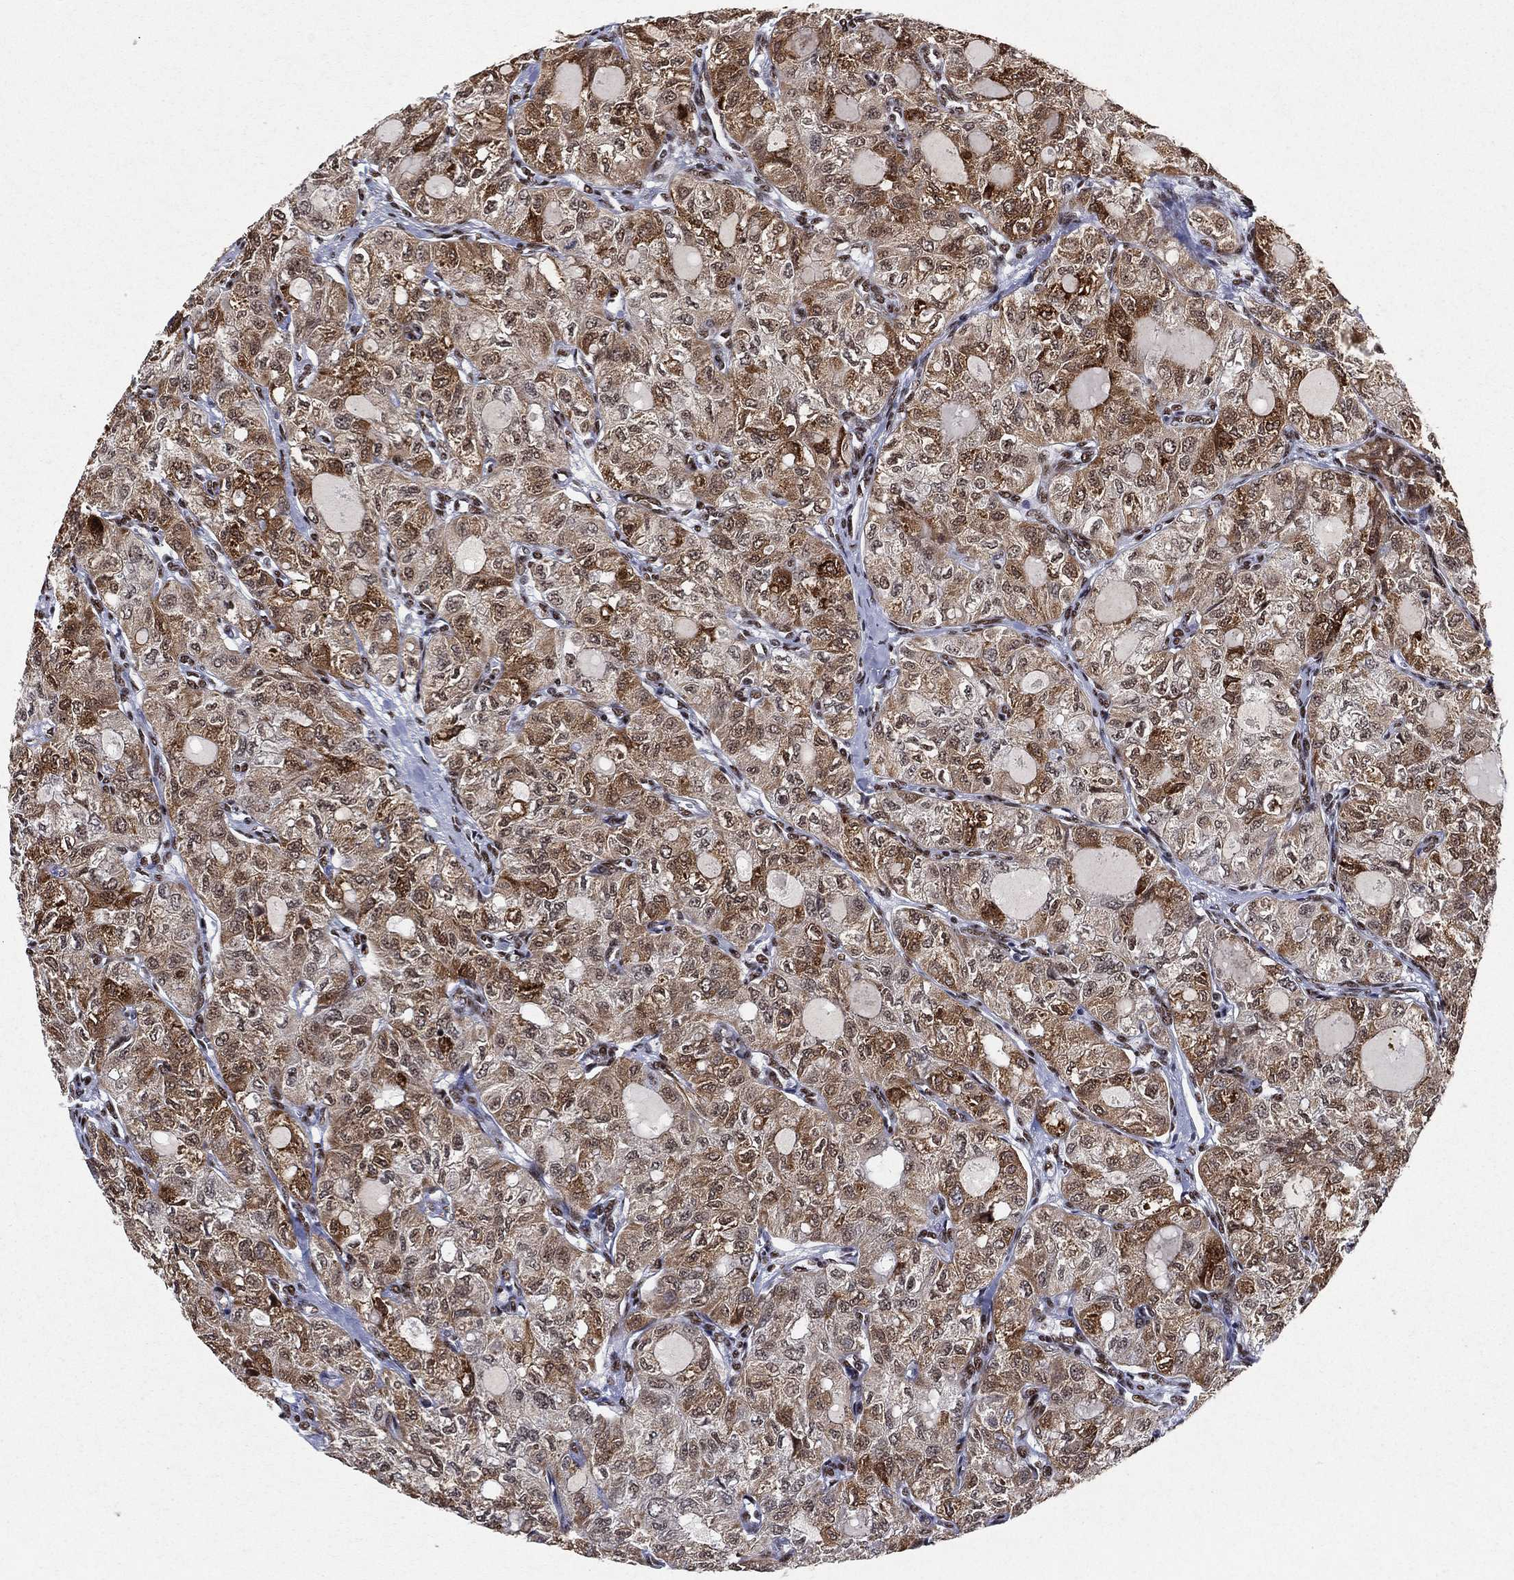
{"staining": {"intensity": "moderate", "quantity": ">75%", "location": "nuclear"}, "tissue": "thyroid cancer", "cell_type": "Tumor cells", "image_type": "cancer", "snomed": [{"axis": "morphology", "description": "Follicular adenoma carcinoma, NOS"}, {"axis": "topography", "description": "Thyroid gland"}], "caption": "An immunohistochemistry (IHC) image of tumor tissue is shown. Protein staining in brown labels moderate nuclear positivity in thyroid cancer within tumor cells.", "gene": "DDX27", "patient": {"sex": "male", "age": 75}}